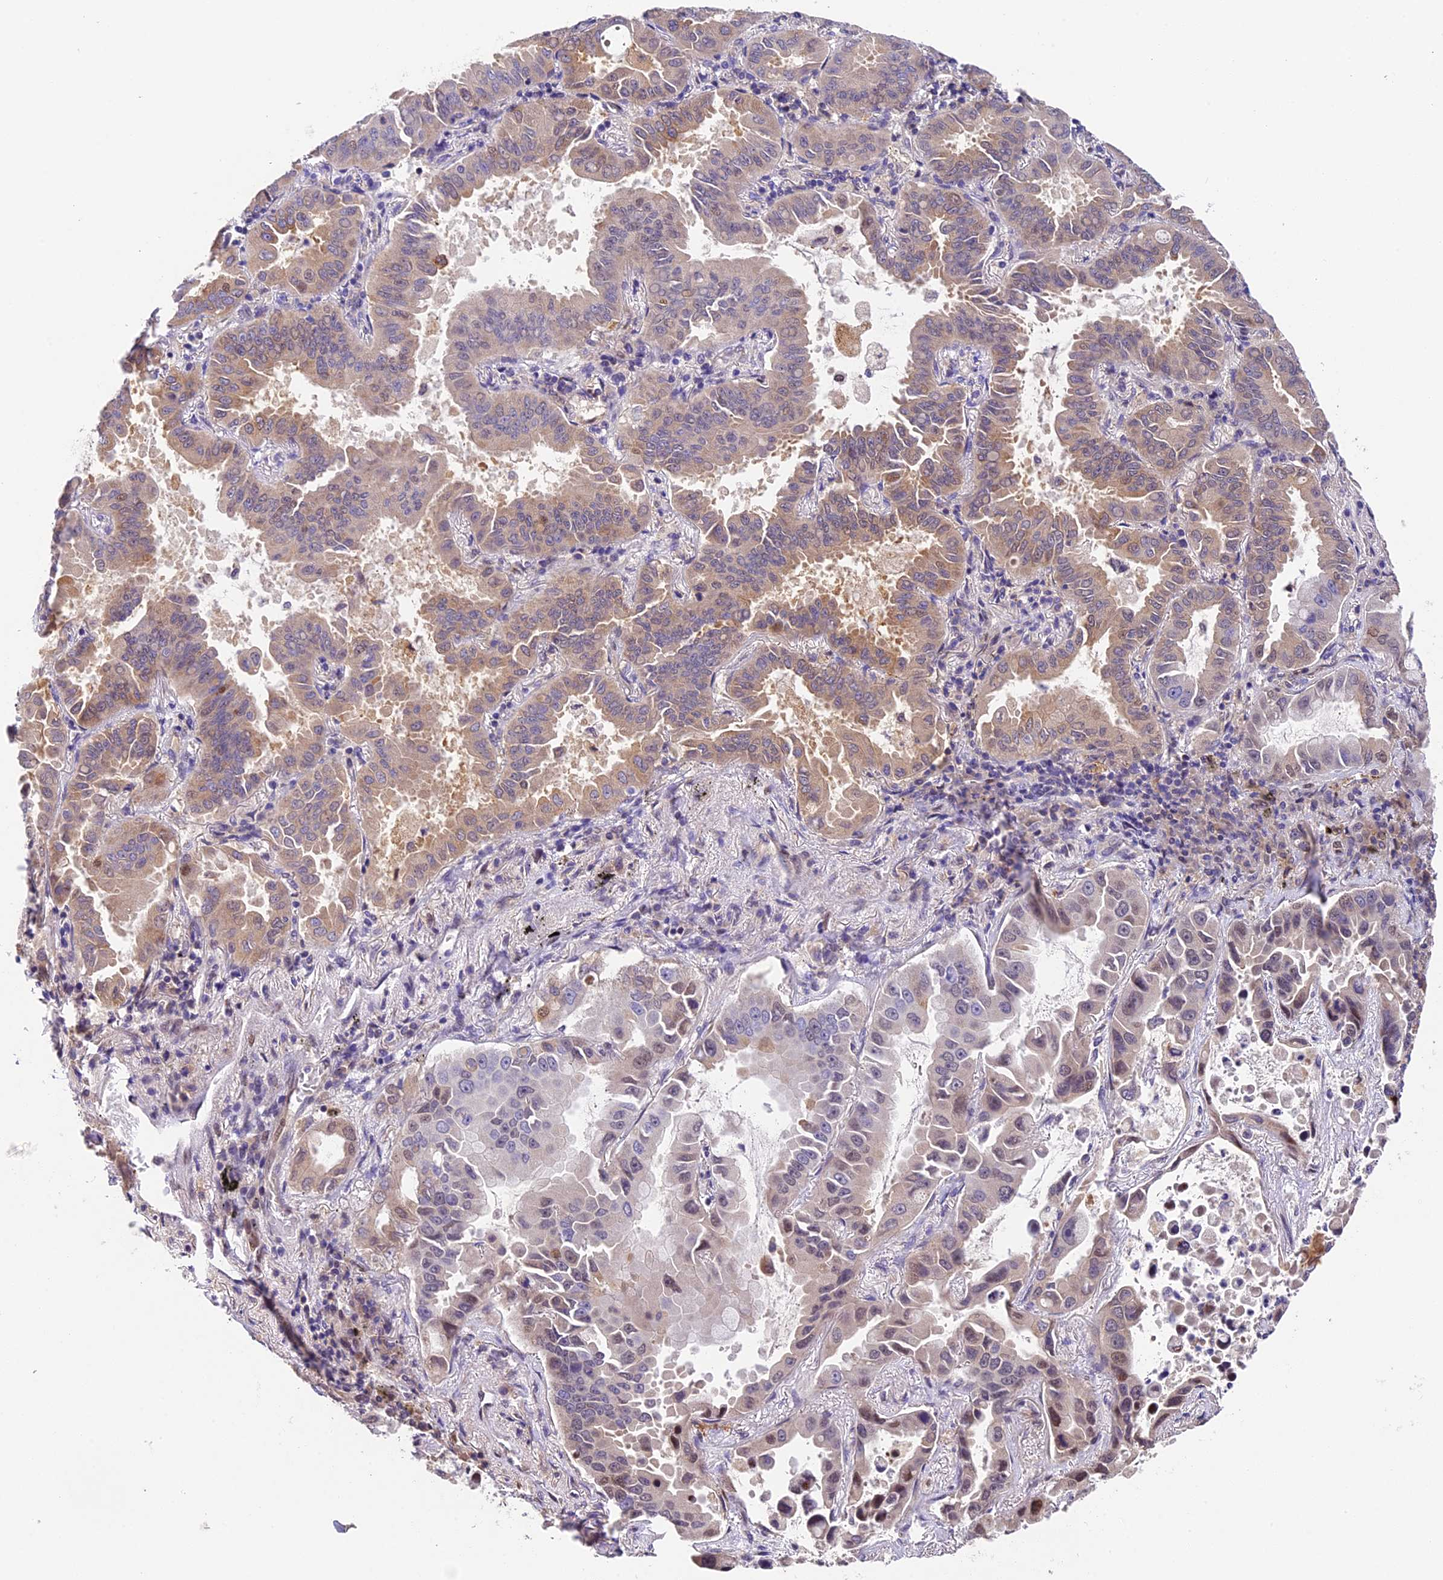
{"staining": {"intensity": "weak", "quantity": "25%-75%", "location": "cytoplasmic/membranous,nuclear"}, "tissue": "lung cancer", "cell_type": "Tumor cells", "image_type": "cancer", "snomed": [{"axis": "morphology", "description": "Adenocarcinoma, NOS"}, {"axis": "topography", "description": "Lung"}], "caption": "The image demonstrates a brown stain indicating the presence of a protein in the cytoplasmic/membranous and nuclear of tumor cells in lung adenocarcinoma.", "gene": "CCSER1", "patient": {"sex": "male", "age": 64}}